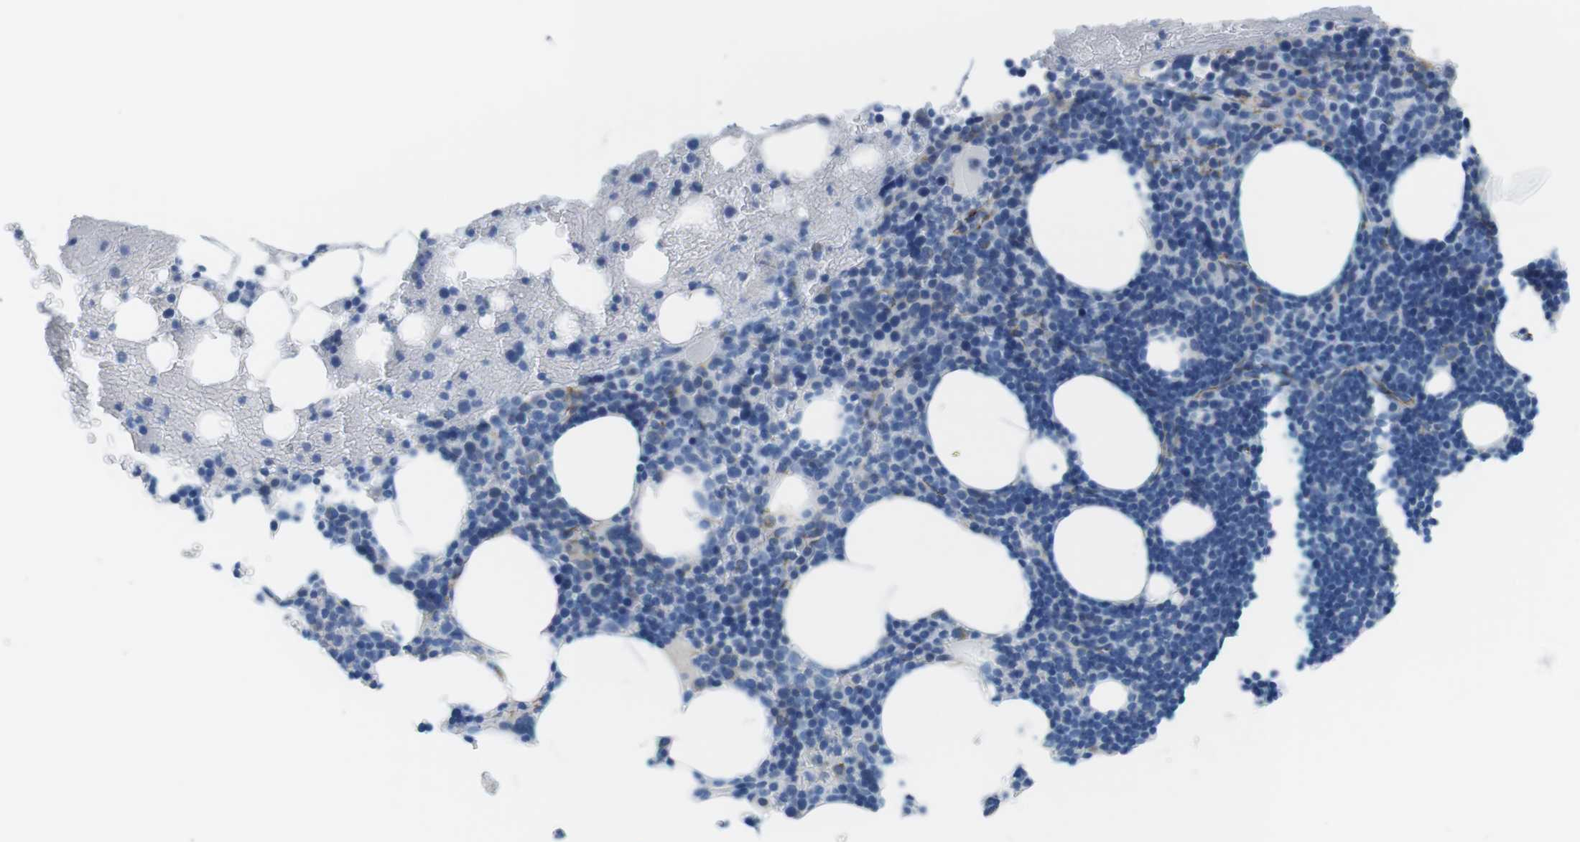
{"staining": {"intensity": "negative", "quantity": "none", "location": "none"}, "tissue": "bone marrow", "cell_type": "Hematopoietic cells", "image_type": "normal", "snomed": [{"axis": "morphology", "description": "Normal tissue, NOS"}, {"axis": "topography", "description": "Bone marrow"}], "caption": "There is no significant positivity in hematopoietic cells of bone marrow. Brightfield microscopy of immunohistochemistry stained with DAB (brown) and hematoxylin (blue), captured at high magnification.", "gene": "SLC6A6", "patient": {"sex": "female", "age": 66}}